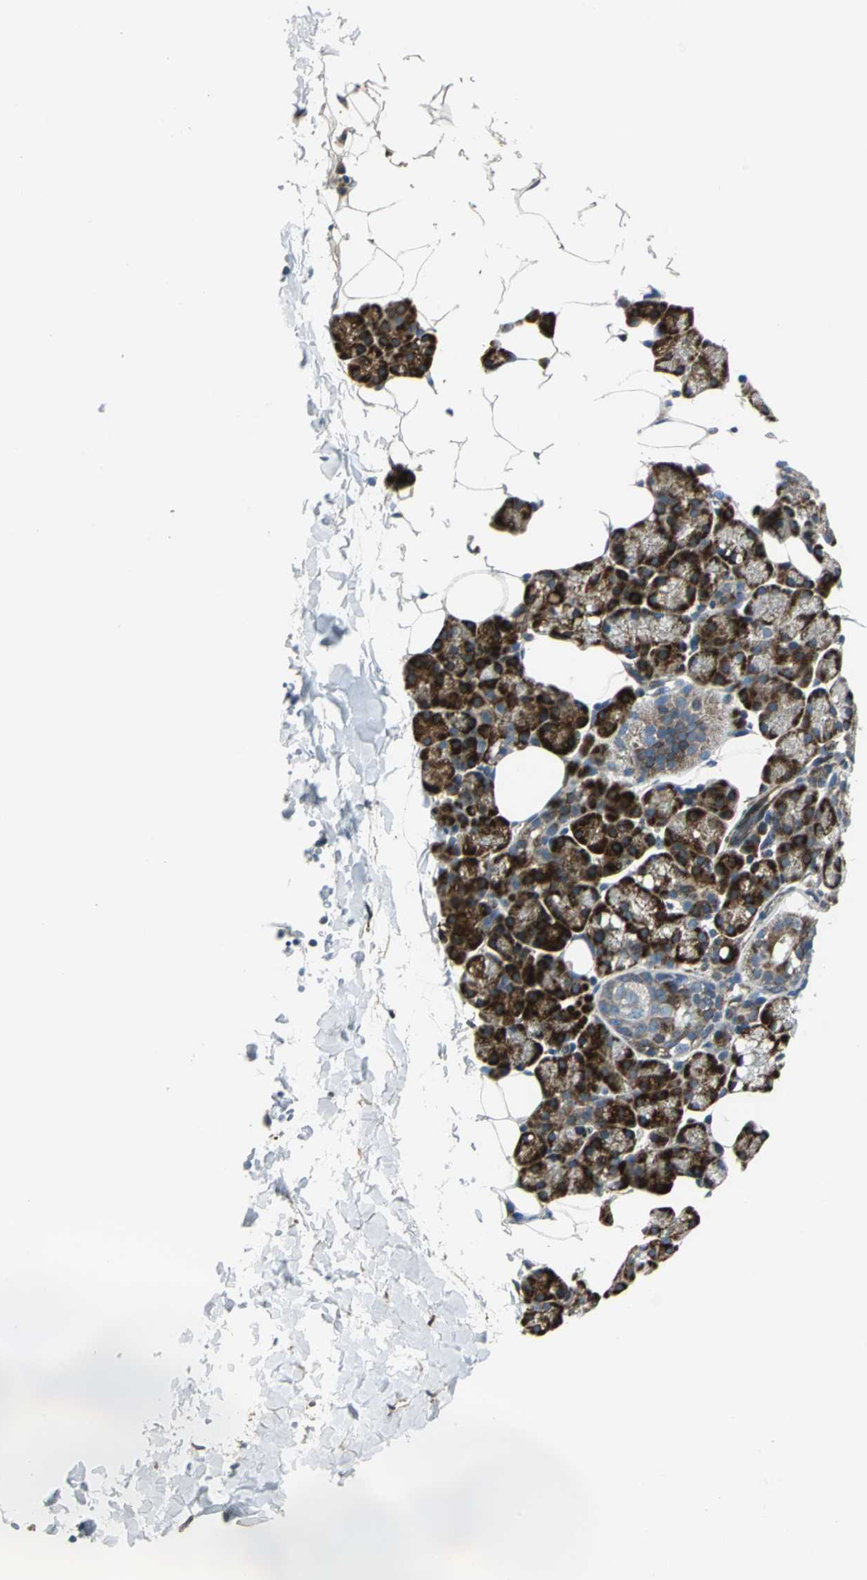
{"staining": {"intensity": "strong", "quantity": ">75%", "location": "cytoplasmic/membranous"}, "tissue": "salivary gland", "cell_type": "Glandular cells", "image_type": "normal", "snomed": [{"axis": "morphology", "description": "Normal tissue, NOS"}, {"axis": "topography", "description": "Lymph node"}, {"axis": "topography", "description": "Salivary gland"}], "caption": "Normal salivary gland reveals strong cytoplasmic/membranous staining in about >75% of glandular cells, visualized by immunohistochemistry.", "gene": "HTATIP2", "patient": {"sex": "male", "age": 8}}